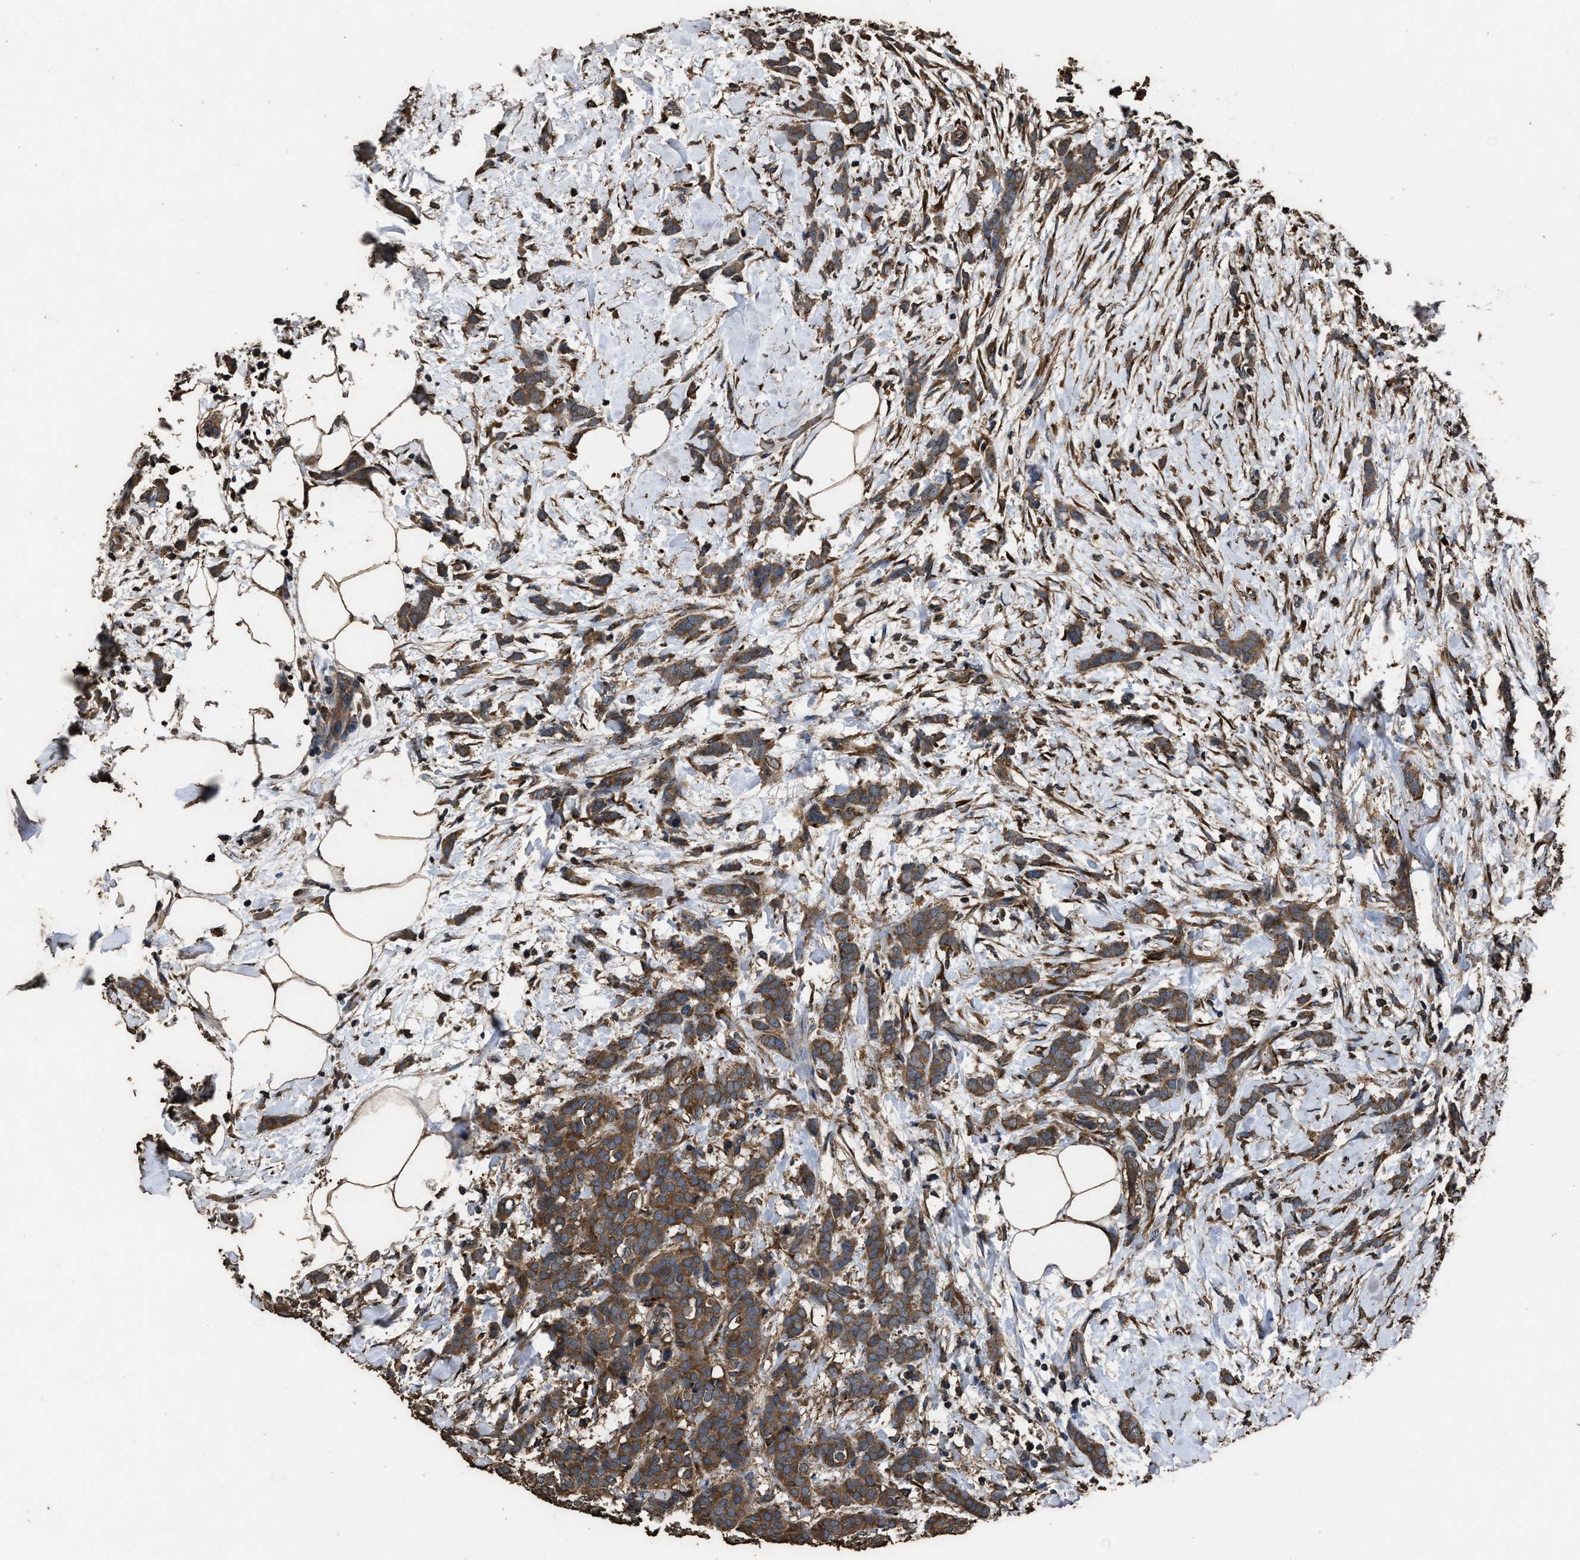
{"staining": {"intensity": "strong", "quantity": ">75%", "location": "cytoplasmic/membranous"}, "tissue": "breast cancer", "cell_type": "Tumor cells", "image_type": "cancer", "snomed": [{"axis": "morphology", "description": "Lobular carcinoma, in situ"}, {"axis": "morphology", "description": "Lobular carcinoma"}, {"axis": "topography", "description": "Breast"}], "caption": "Human breast cancer stained with a brown dye reveals strong cytoplasmic/membranous positive positivity in about >75% of tumor cells.", "gene": "ZMYND19", "patient": {"sex": "female", "age": 41}}